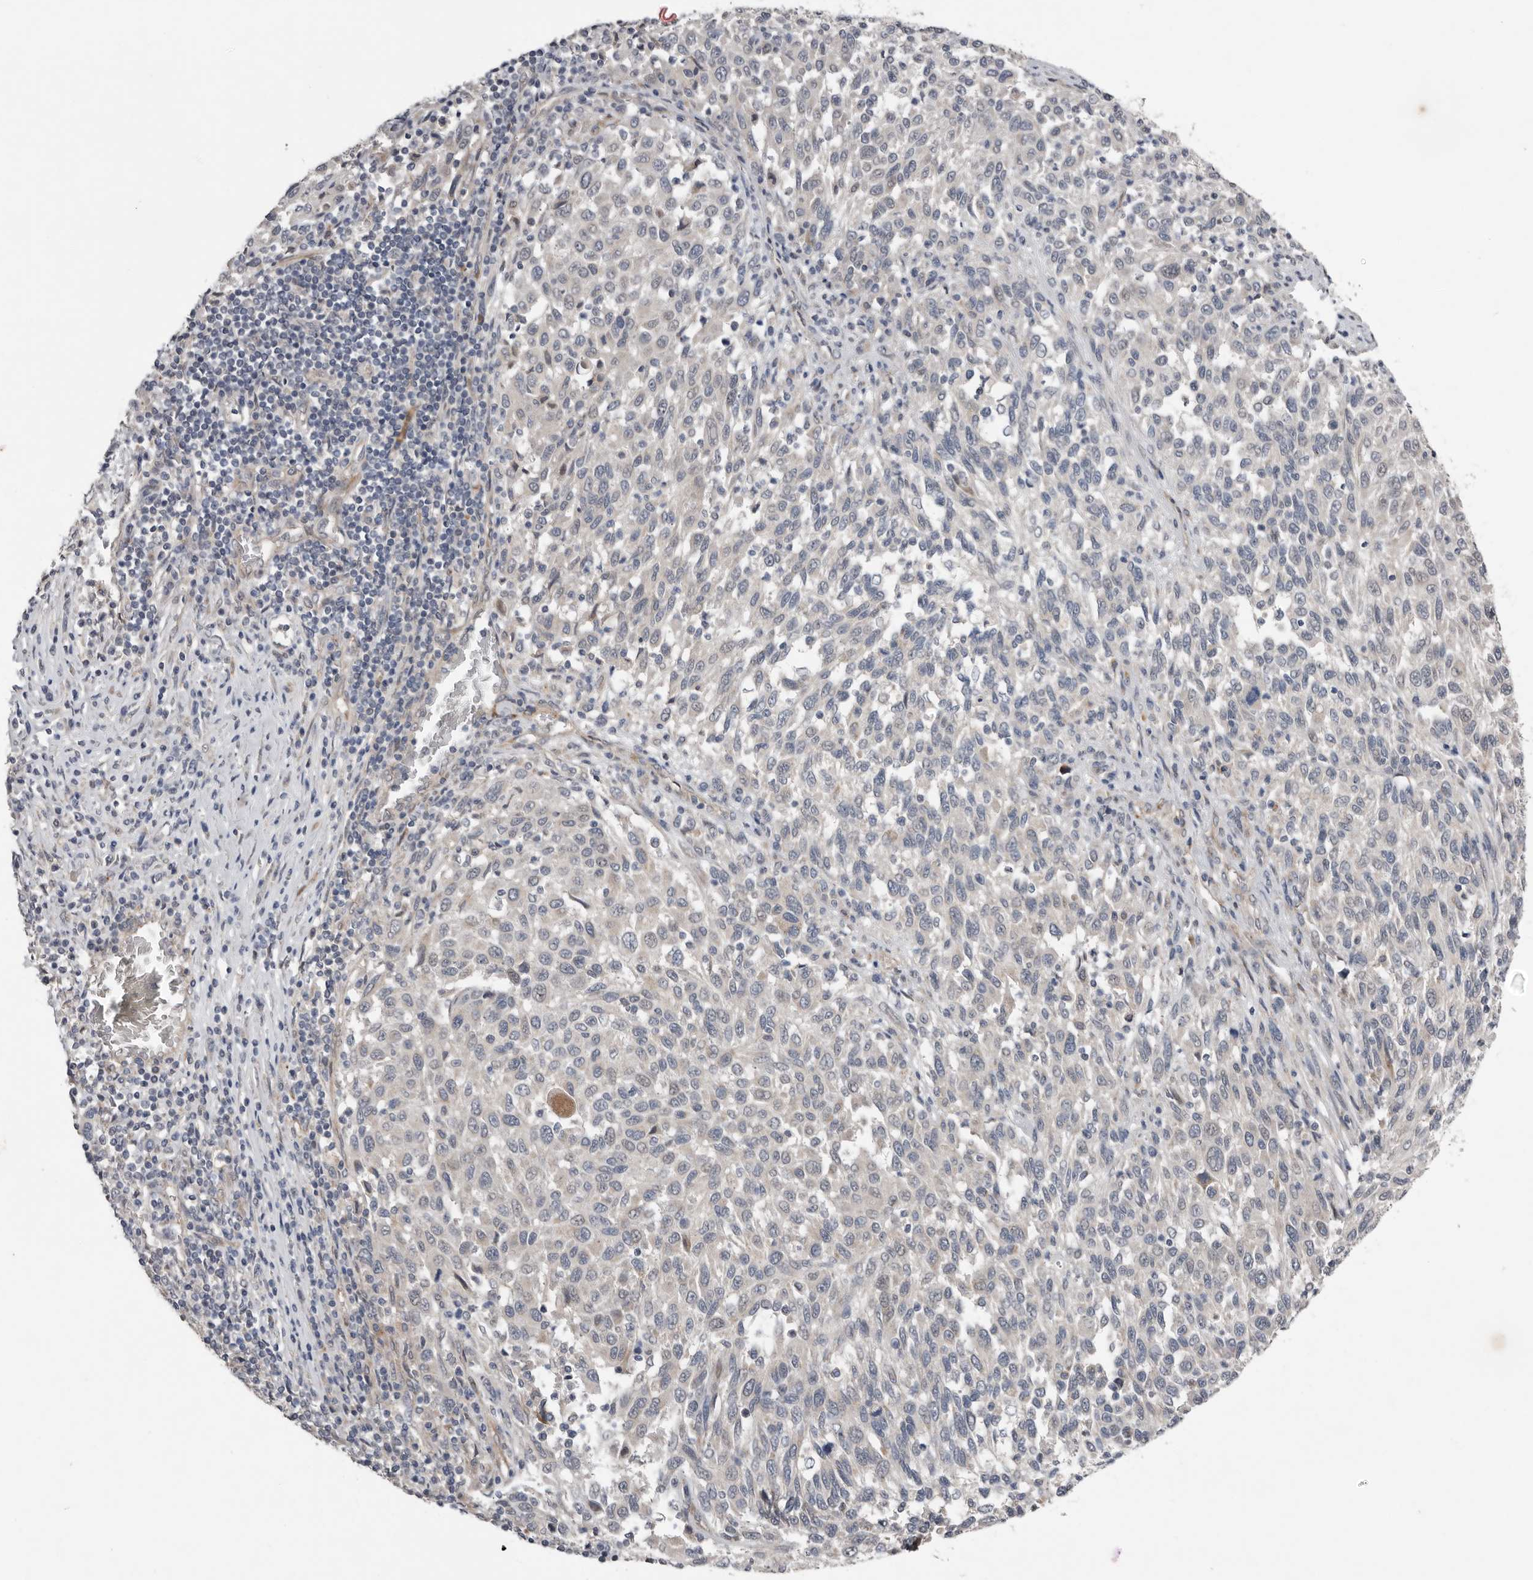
{"staining": {"intensity": "negative", "quantity": "none", "location": "none"}, "tissue": "melanoma", "cell_type": "Tumor cells", "image_type": "cancer", "snomed": [{"axis": "morphology", "description": "Malignant melanoma, Metastatic site"}, {"axis": "topography", "description": "Lymph node"}], "caption": "This is an immunohistochemistry (IHC) histopathology image of malignant melanoma (metastatic site). There is no expression in tumor cells.", "gene": "RANBP17", "patient": {"sex": "male", "age": 61}}